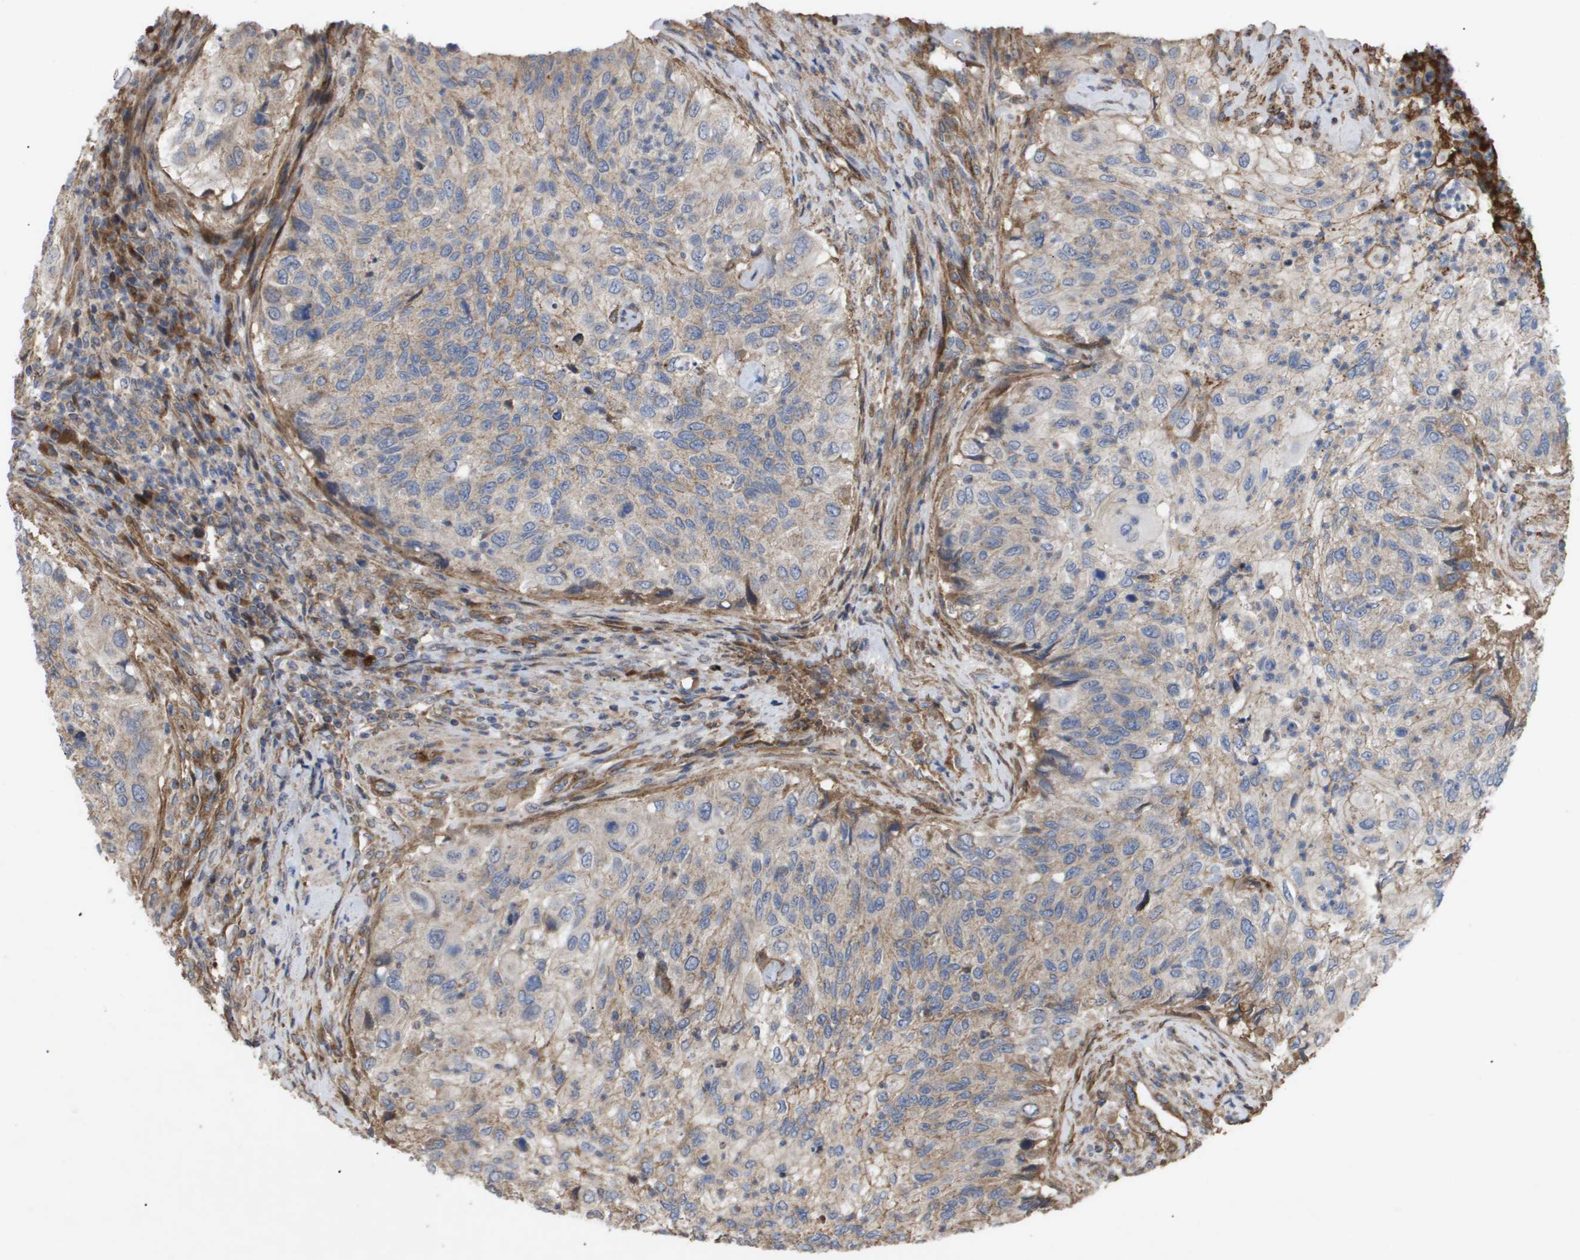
{"staining": {"intensity": "weak", "quantity": ">75%", "location": "cytoplasmic/membranous"}, "tissue": "urothelial cancer", "cell_type": "Tumor cells", "image_type": "cancer", "snomed": [{"axis": "morphology", "description": "Urothelial carcinoma, High grade"}, {"axis": "topography", "description": "Urinary bladder"}], "caption": "Immunohistochemistry (IHC) of high-grade urothelial carcinoma demonstrates low levels of weak cytoplasmic/membranous positivity in approximately >75% of tumor cells.", "gene": "TNS1", "patient": {"sex": "female", "age": 60}}